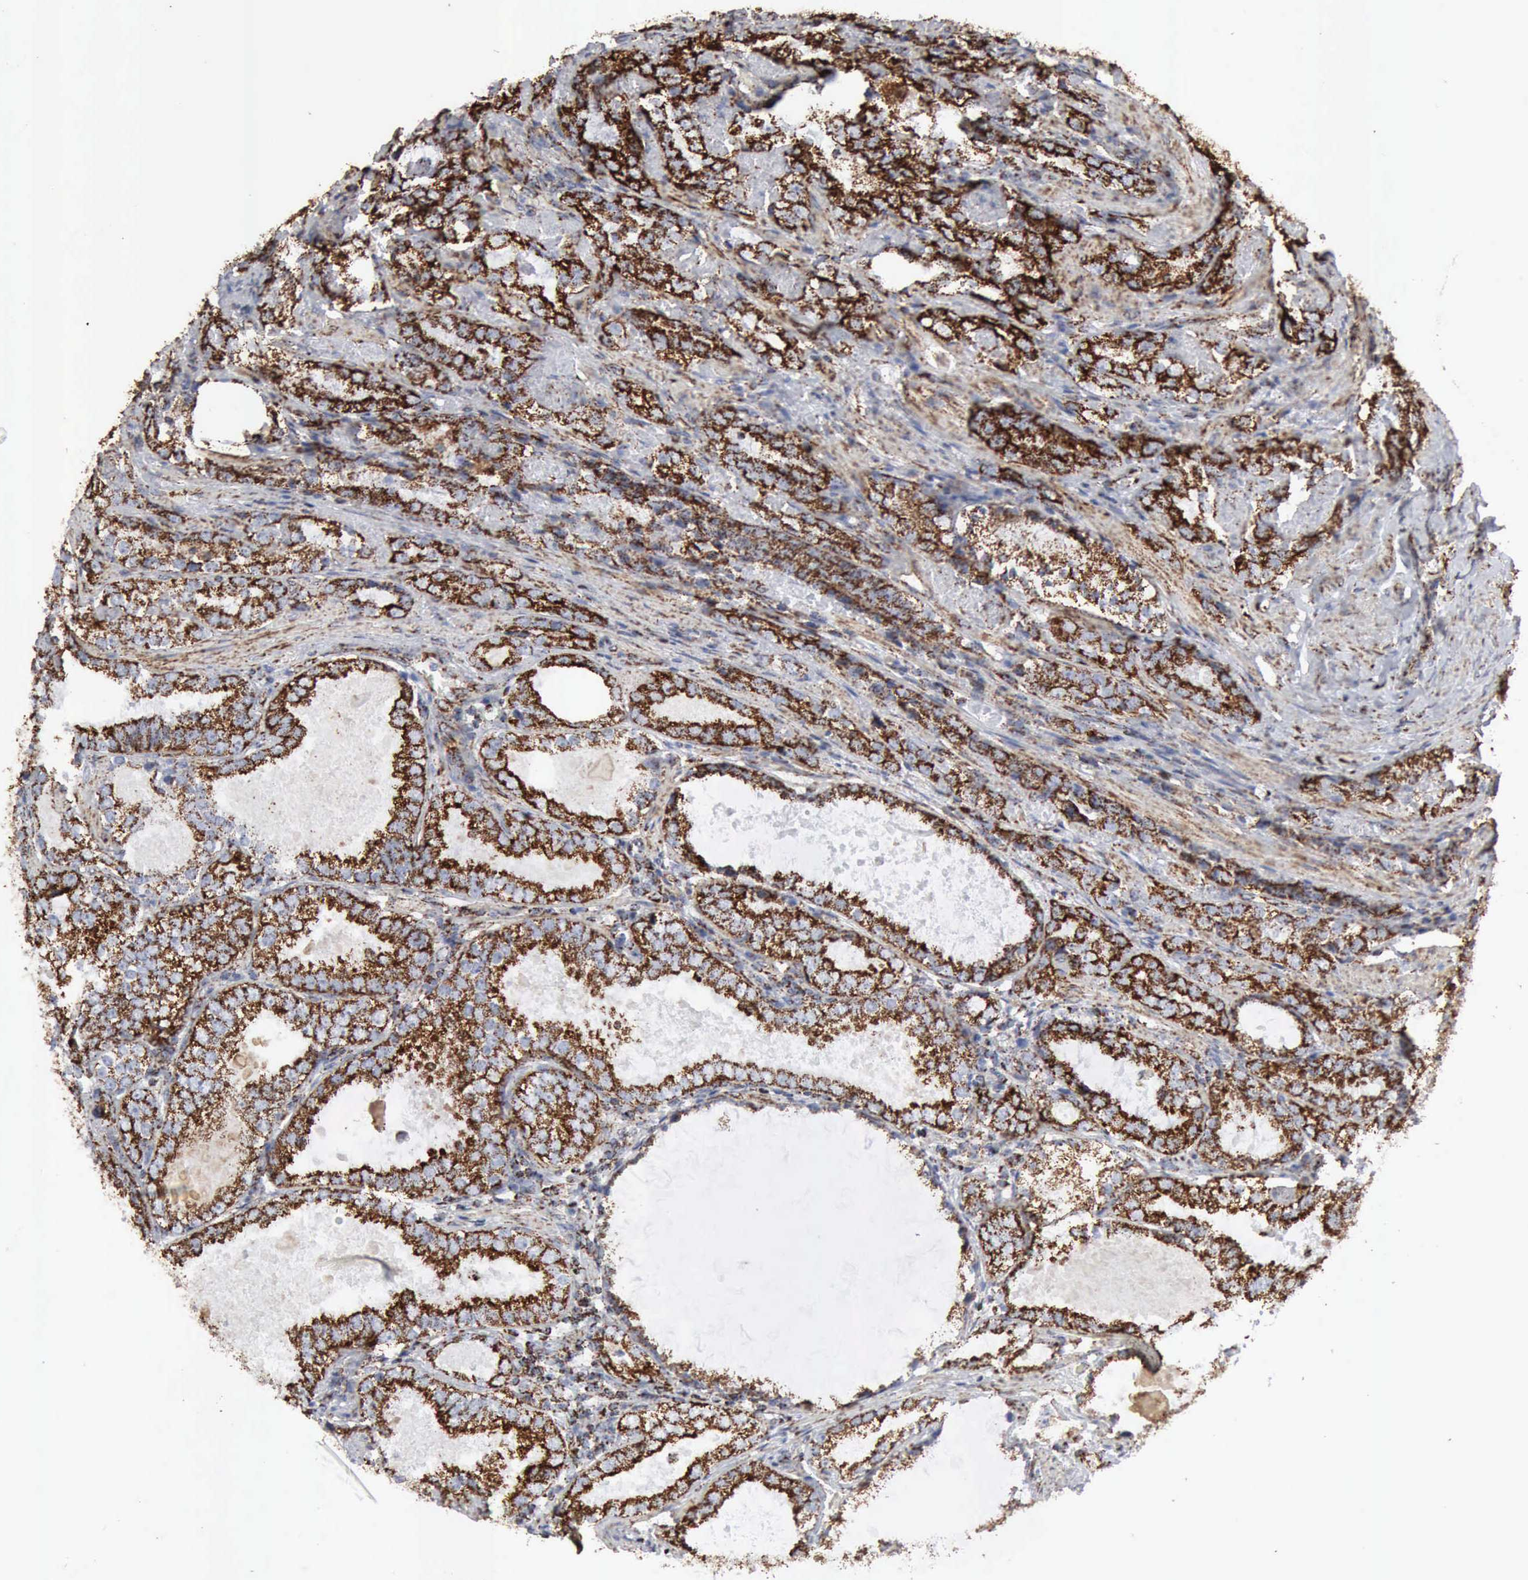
{"staining": {"intensity": "strong", "quantity": ">75%", "location": "cytoplasmic/membranous"}, "tissue": "prostate cancer", "cell_type": "Tumor cells", "image_type": "cancer", "snomed": [{"axis": "morphology", "description": "Adenocarcinoma, High grade"}, {"axis": "topography", "description": "Prostate"}], "caption": "Protein expression analysis of prostate cancer (high-grade adenocarcinoma) displays strong cytoplasmic/membranous positivity in approximately >75% of tumor cells. The staining was performed using DAB, with brown indicating positive protein expression. Nuclei are stained blue with hematoxylin.", "gene": "ACO2", "patient": {"sex": "male", "age": 63}}